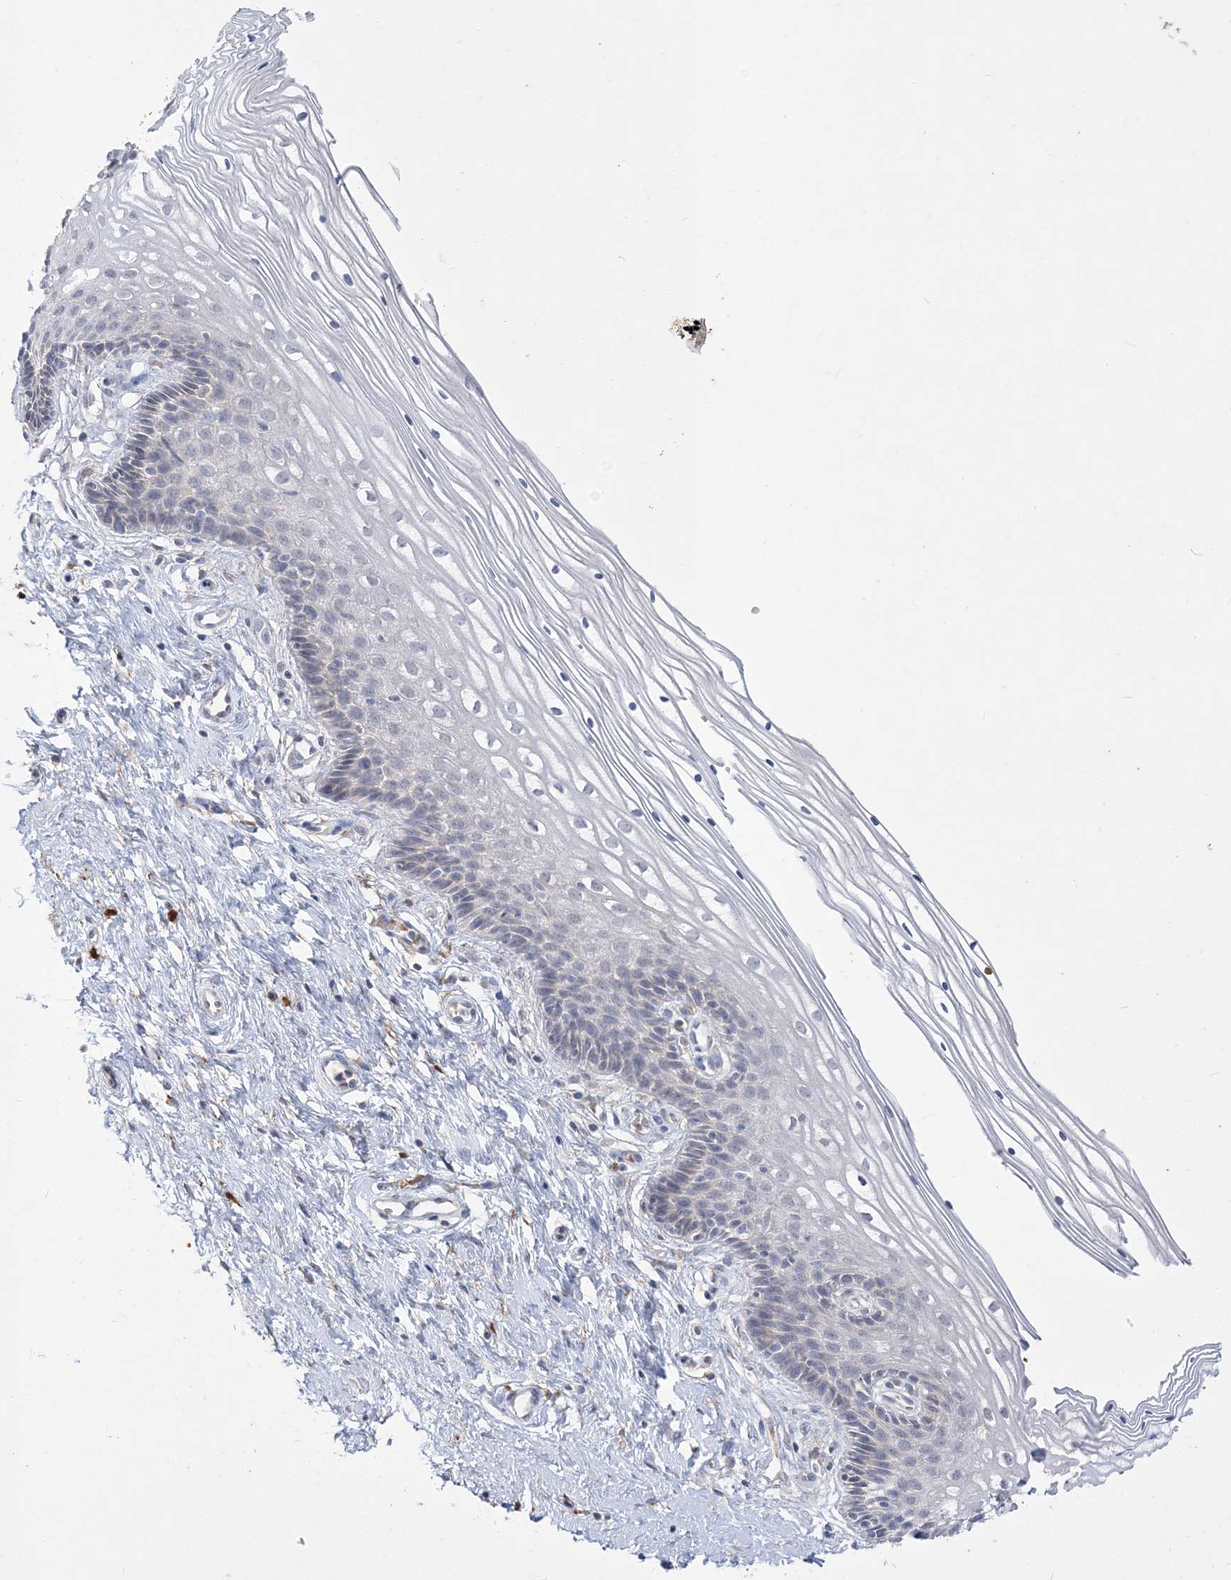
{"staining": {"intensity": "negative", "quantity": "none", "location": "none"}, "tissue": "cervix", "cell_type": "Glandular cells", "image_type": "normal", "snomed": [{"axis": "morphology", "description": "Normal tissue, NOS"}, {"axis": "topography", "description": "Cervix"}], "caption": "Human cervix stained for a protein using immunohistochemistry shows no staining in glandular cells.", "gene": "TSPEAR", "patient": {"sex": "female", "age": 33}}